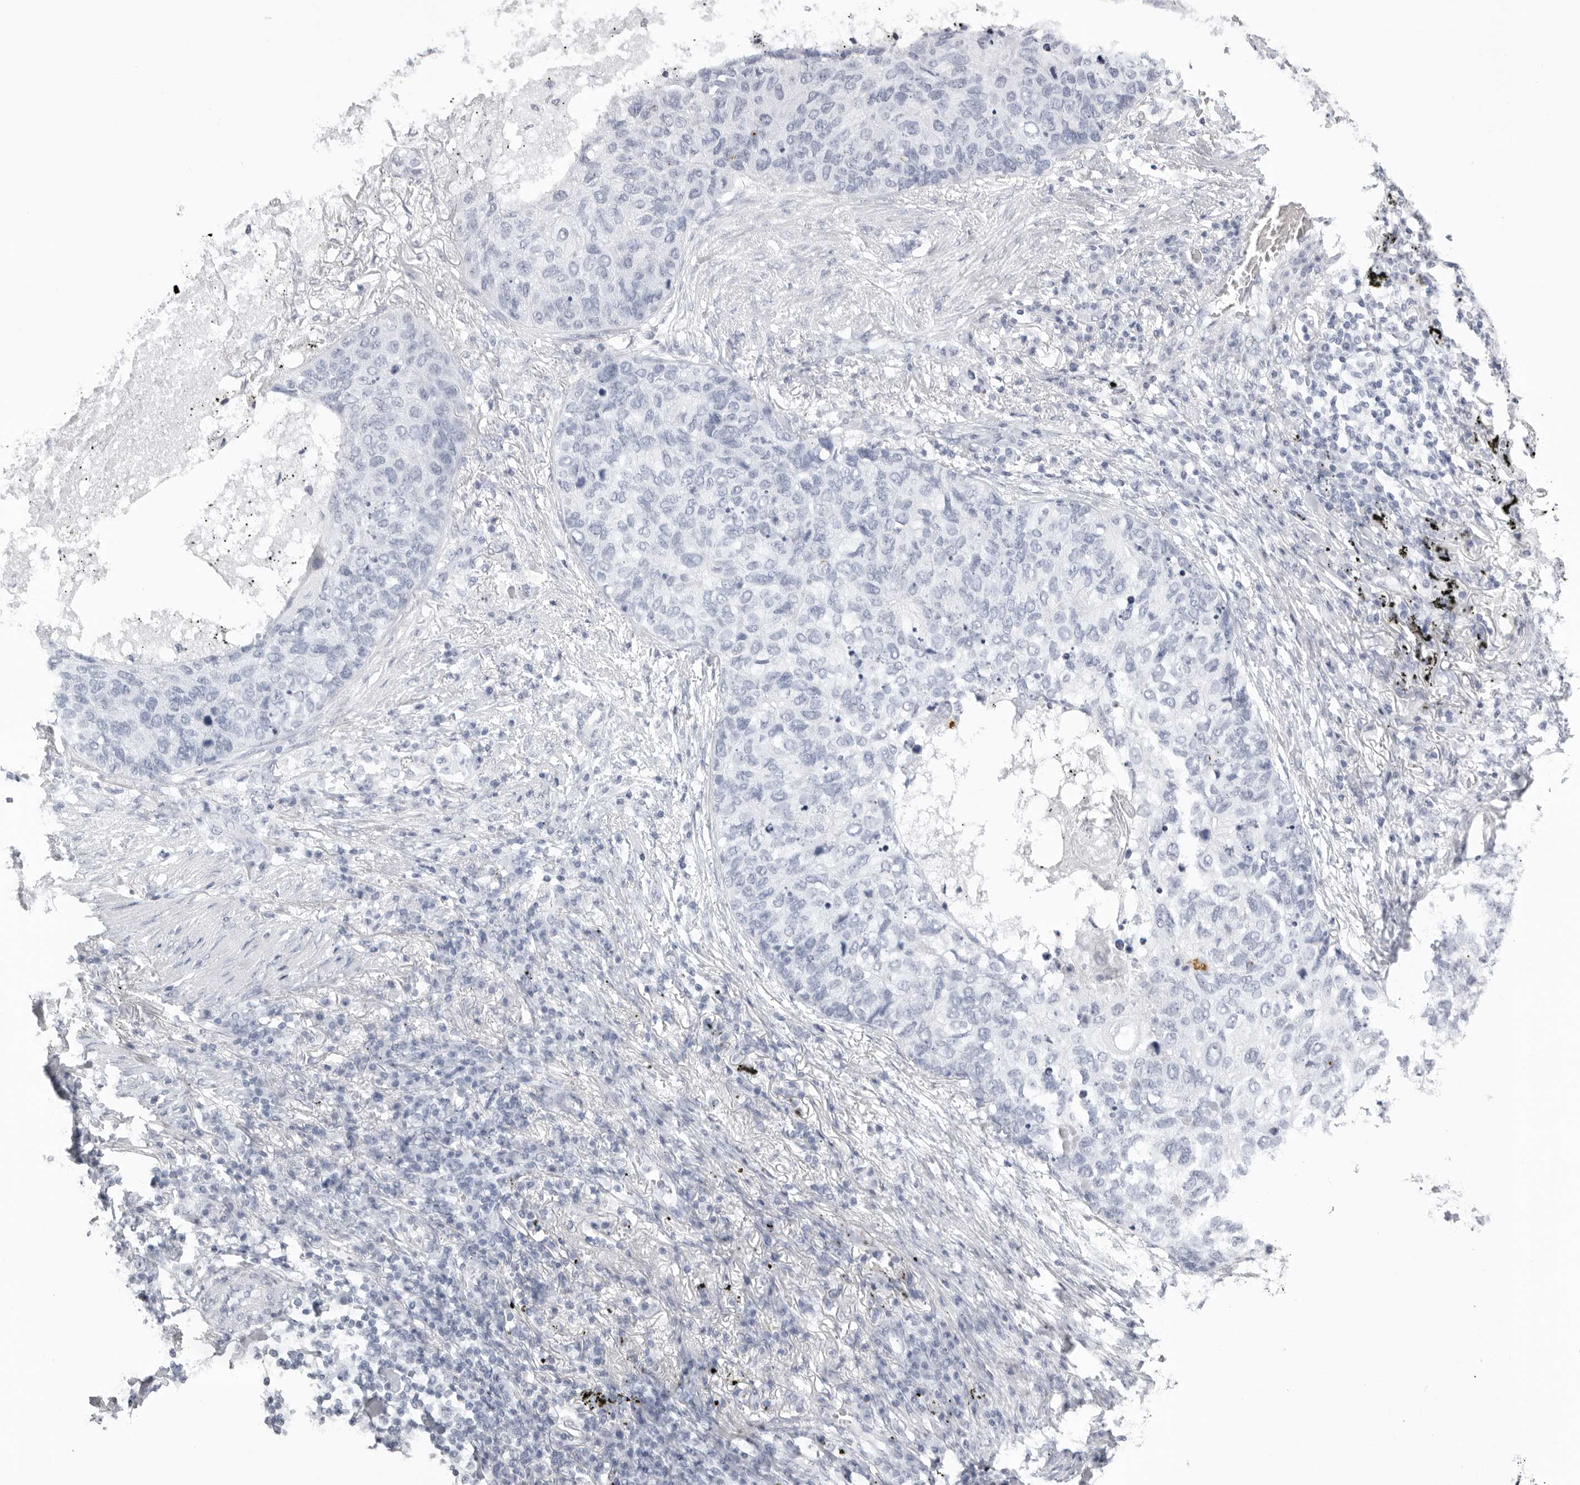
{"staining": {"intensity": "negative", "quantity": "none", "location": "none"}, "tissue": "lung cancer", "cell_type": "Tumor cells", "image_type": "cancer", "snomed": [{"axis": "morphology", "description": "Squamous cell carcinoma, NOS"}, {"axis": "topography", "description": "Lung"}], "caption": "This is an immunohistochemistry (IHC) micrograph of human lung cancer (squamous cell carcinoma). There is no positivity in tumor cells.", "gene": "KLK9", "patient": {"sex": "female", "age": 63}}